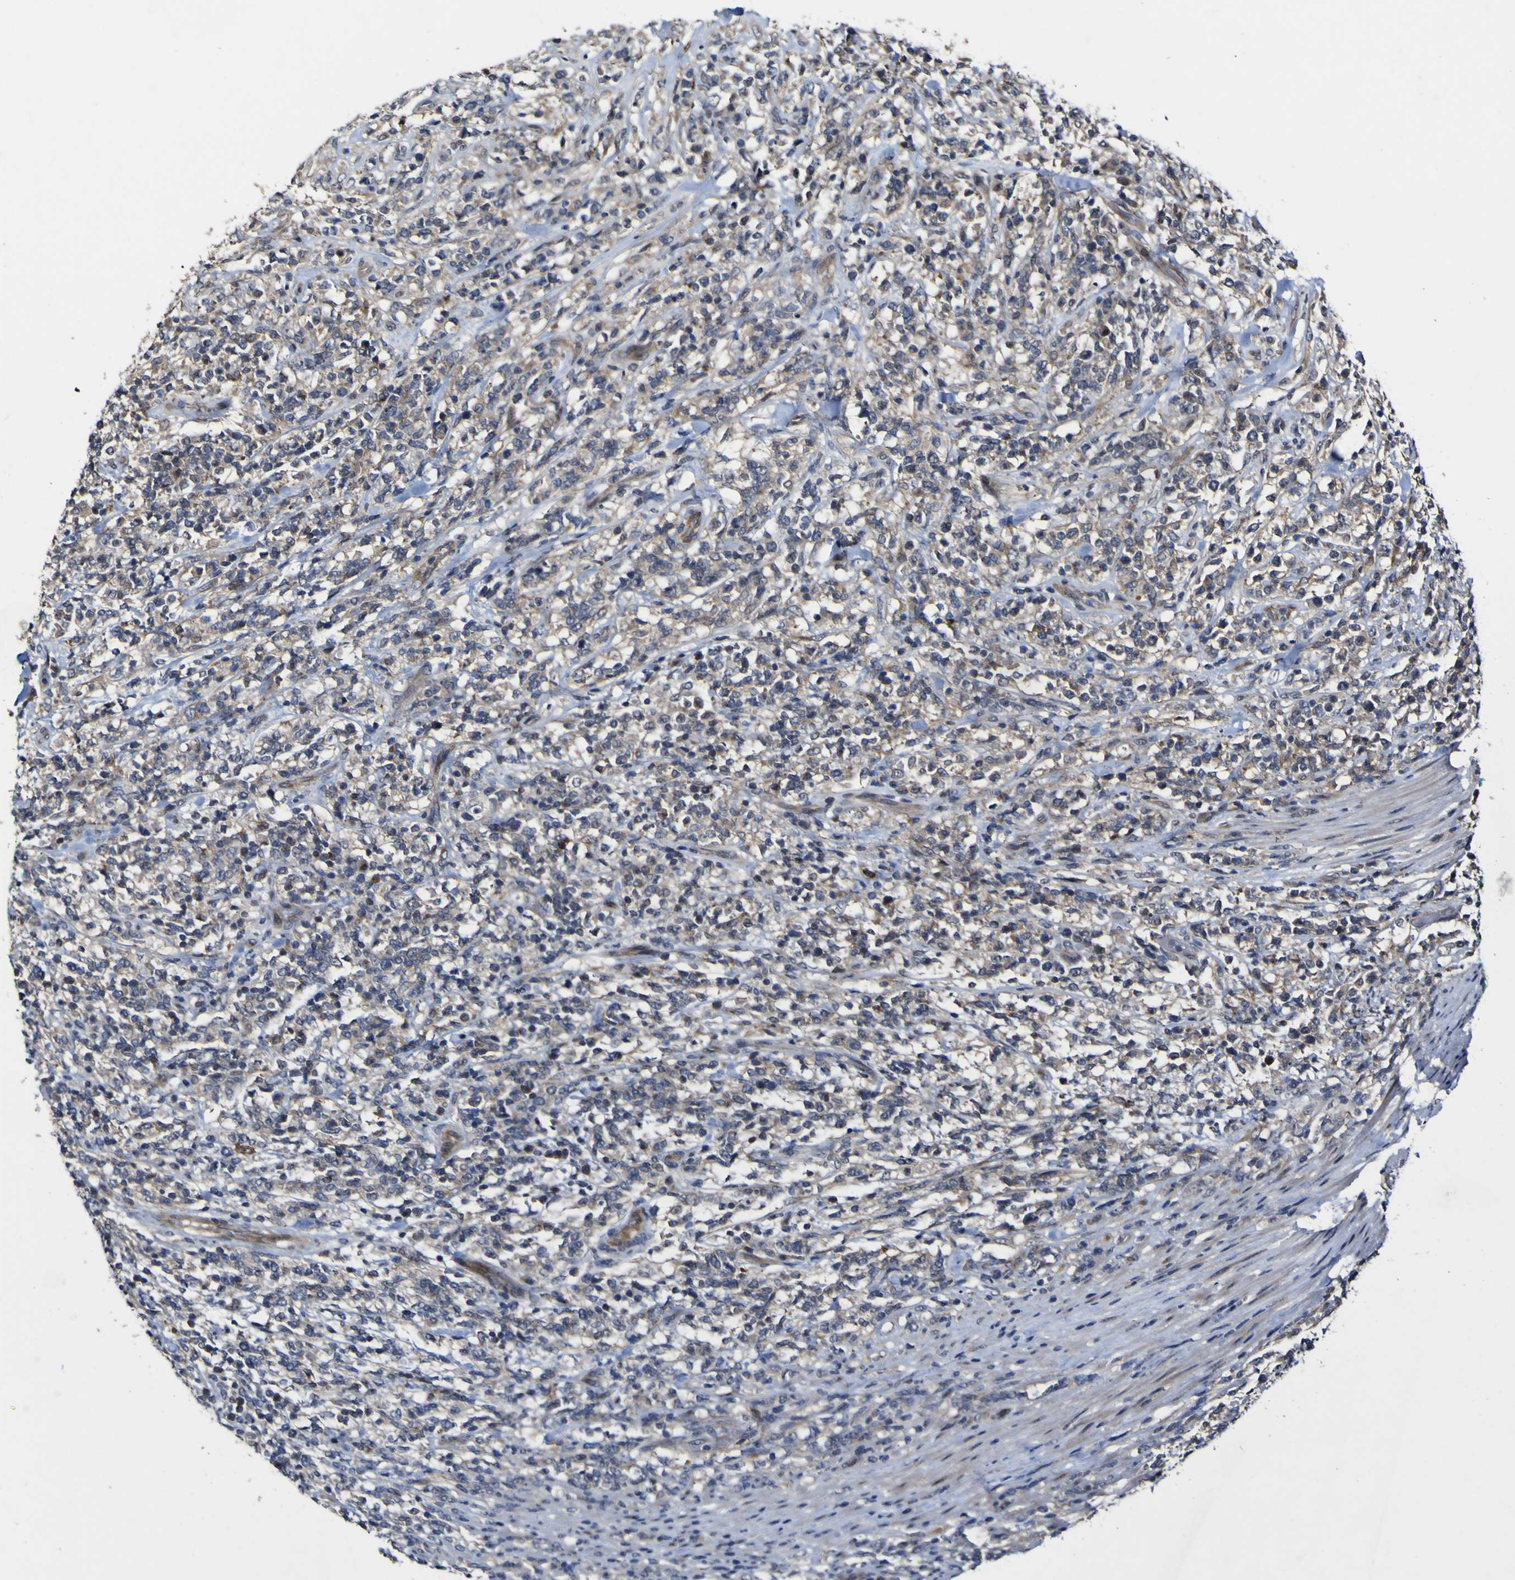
{"staining": {"intensity": "weak", "quantity": "25%-75%", "location": "cytoplasmic/membranous"}, "tissue": "lymphoma", "cell_type": "Tumor cells", "image_type": "cancer", "snomed": [{"axis": "morphology", "description": "Malignant lymphoma, non-Hodgkin's type, High grade"}, {"axis": "topography", "description": "Soft tissue"}], "caption": "Immunohistochemical staining of high-grade malignant lymphoma, non-Hodgkin's type shows low levels of weak cytoplasmic/membranous protein positivity in about 25%-75% of tumor cells.", "gene": "CCL2", "patient": {"sex": "male", "age": 18}}